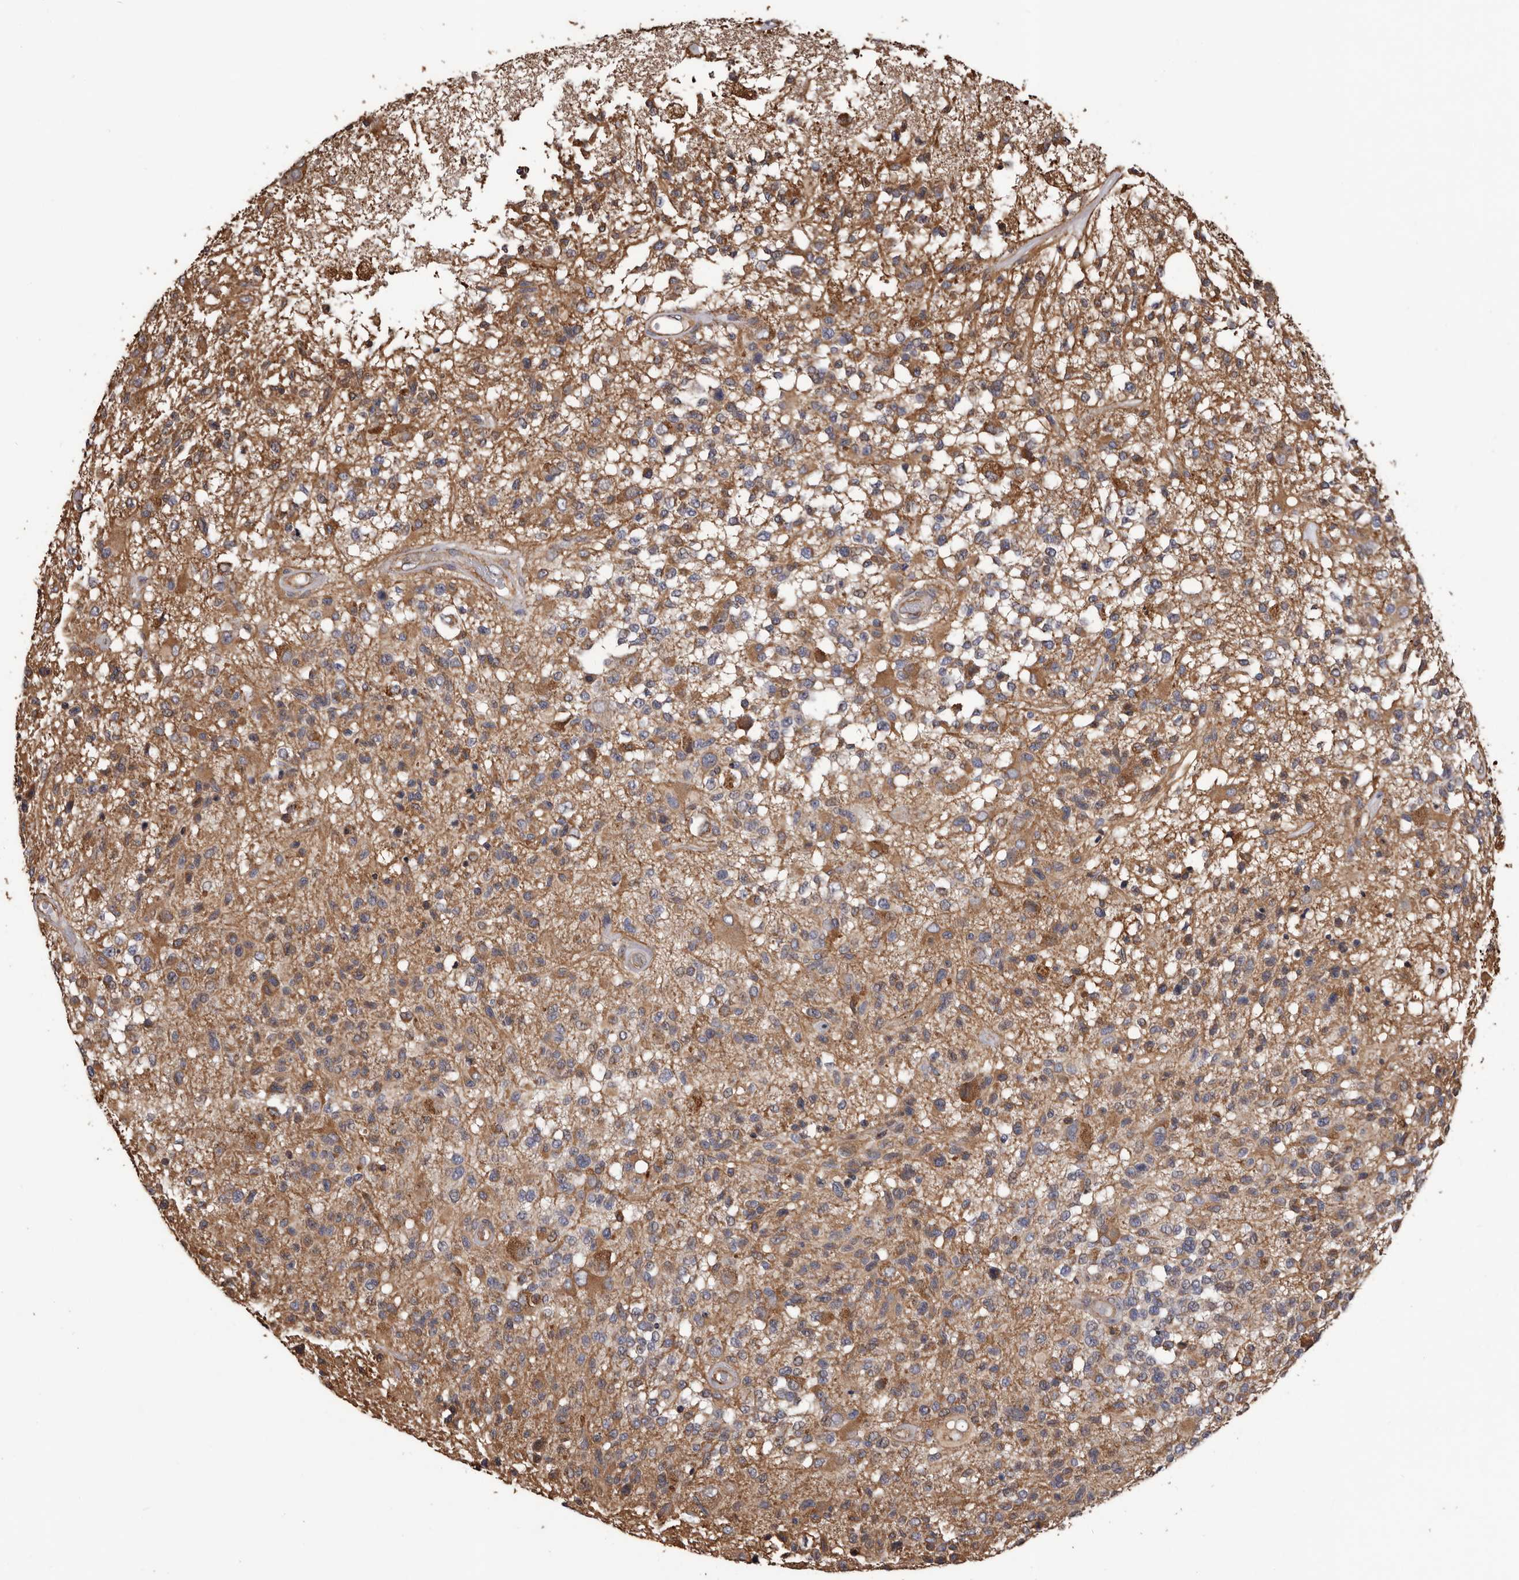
{"staining": {"intensity": "negative", "quantity": "none", "location": "none"}, "tissue": "glioma", "cell_type": "Tumor cells", "image_type": "cancer", "snomed": [{"axis": "morphology", "description": "Glioma, malignant, High grade"}, {"axis": "morphology", "description": "Glioblastoma, NOS"}, {"axis": "topography", "description": "Brain"}], "caption": "This is an immunohistochemistry photomicrograph of glioma. There is no expression in tumor cells.", "gene": "CEP104", "patient": {"sex": "male", "age": 60}}